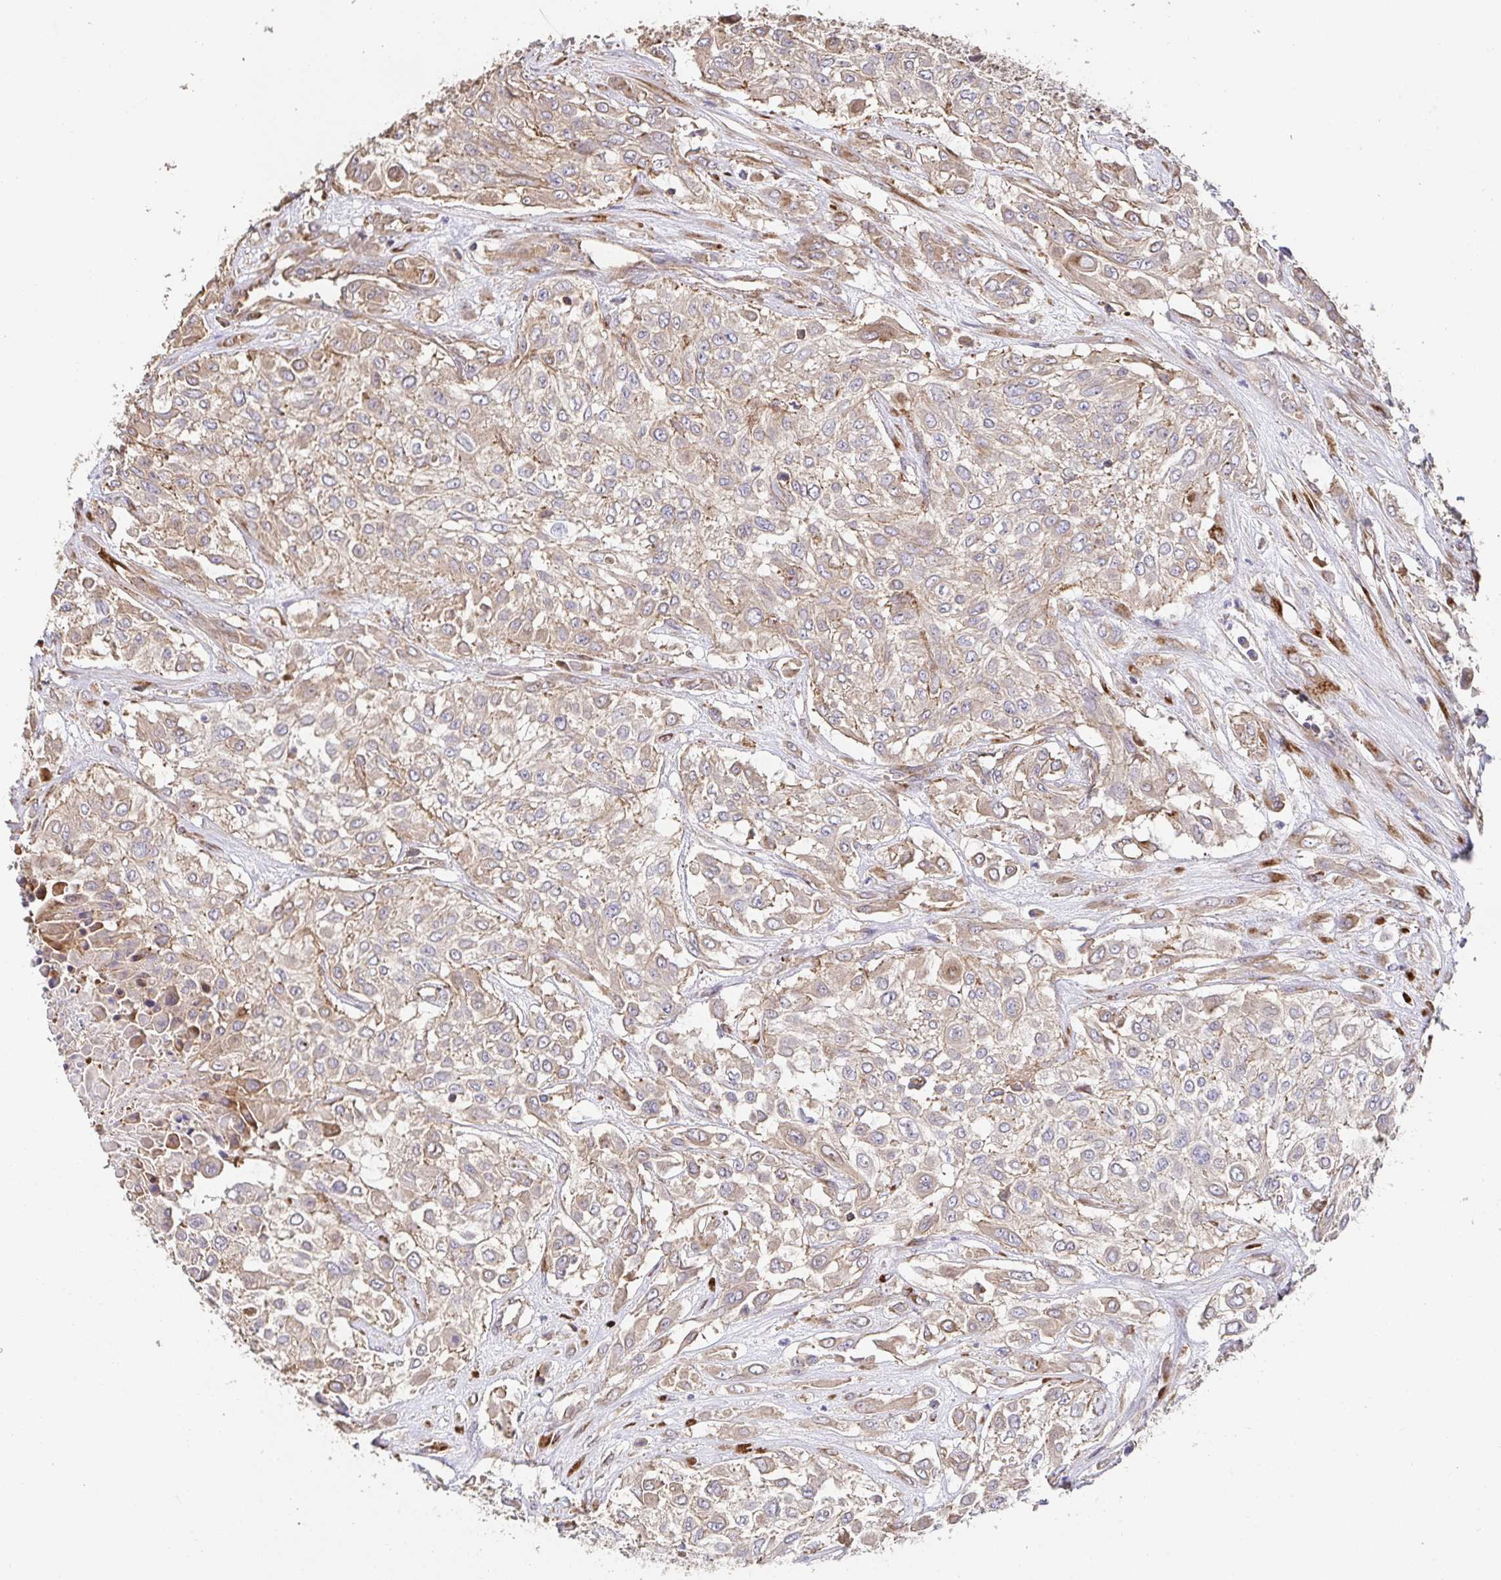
{"staining": {"intensity": "weak", "quantity": ">75%", "location": "cytoplasmic/membranous"}, "tissue": "urothelial cancer", "cell_type": "Tumor cells", "image_type": "cancer", "snomed": [{"axis": "morphology", "description": "Urothelial carcinoma, High grade"}, {"axis": "topography", "description": "Urinary bladder"}], "caption": "Weak cytoplasmic/membranous expression is present in about >75% of tumor cells in urothelial carcinoma (high-grade).", "gene": "APBB1", "patient": {"sex": "male", "age": 57}}